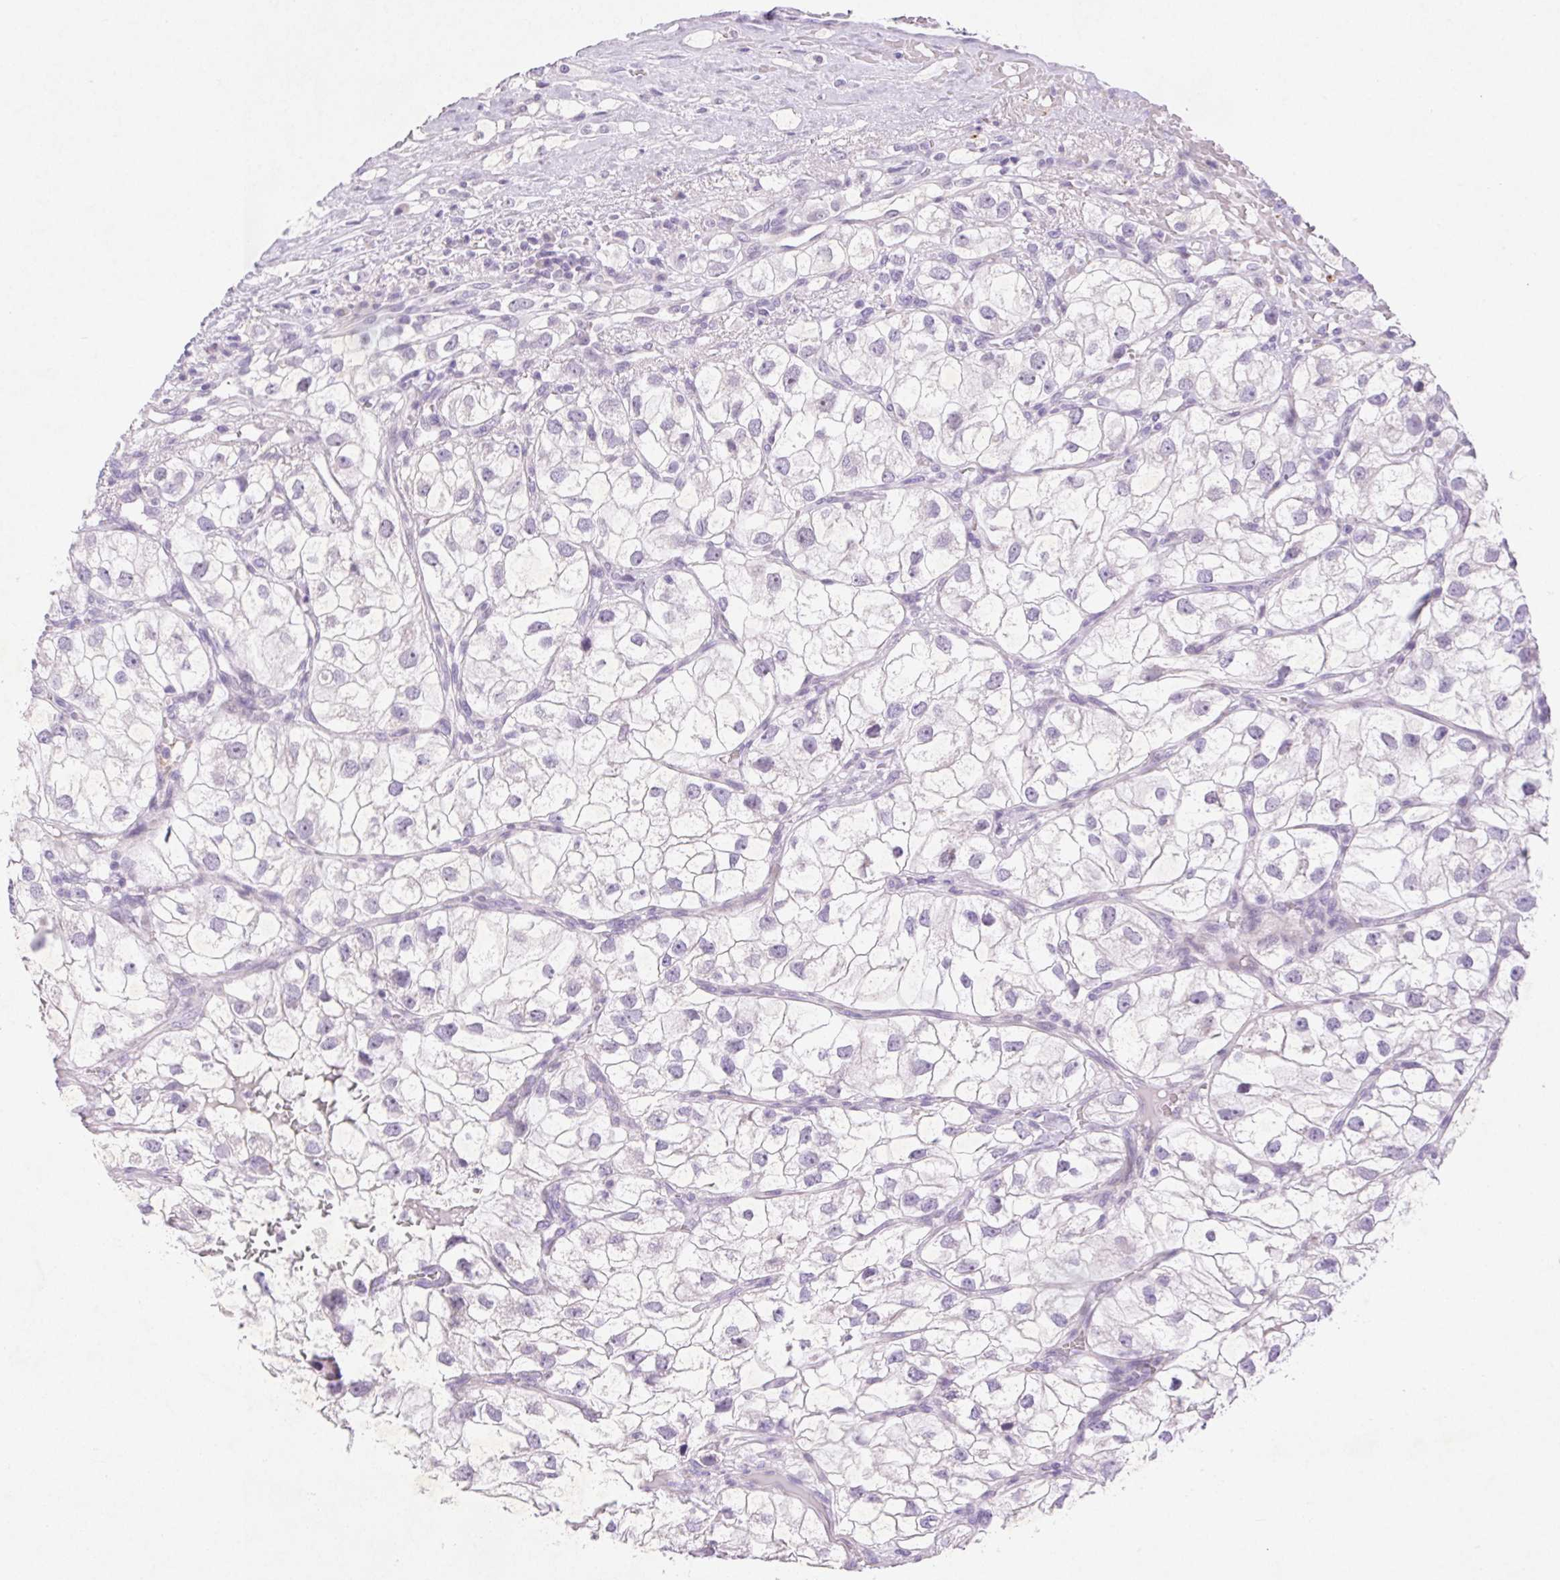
{"staining": {"intensity": "negative", "quantity": "none", "location": "none"}, "tissue": "renal cancer", "cell_type": "Tumor cells", "image_type": "cancer", "snomed": [{"axis": "morphology", "description": "Adenocarcinoma, NOS"}, {"axis": "topography", "description": "Kidney"}], "caption": "Immunohistochemical staining of human renal cancer displays no significant staining in tumor cells.", "gene": "ARHGAP11B", "patient": {"sex": "male", "age": 59}}